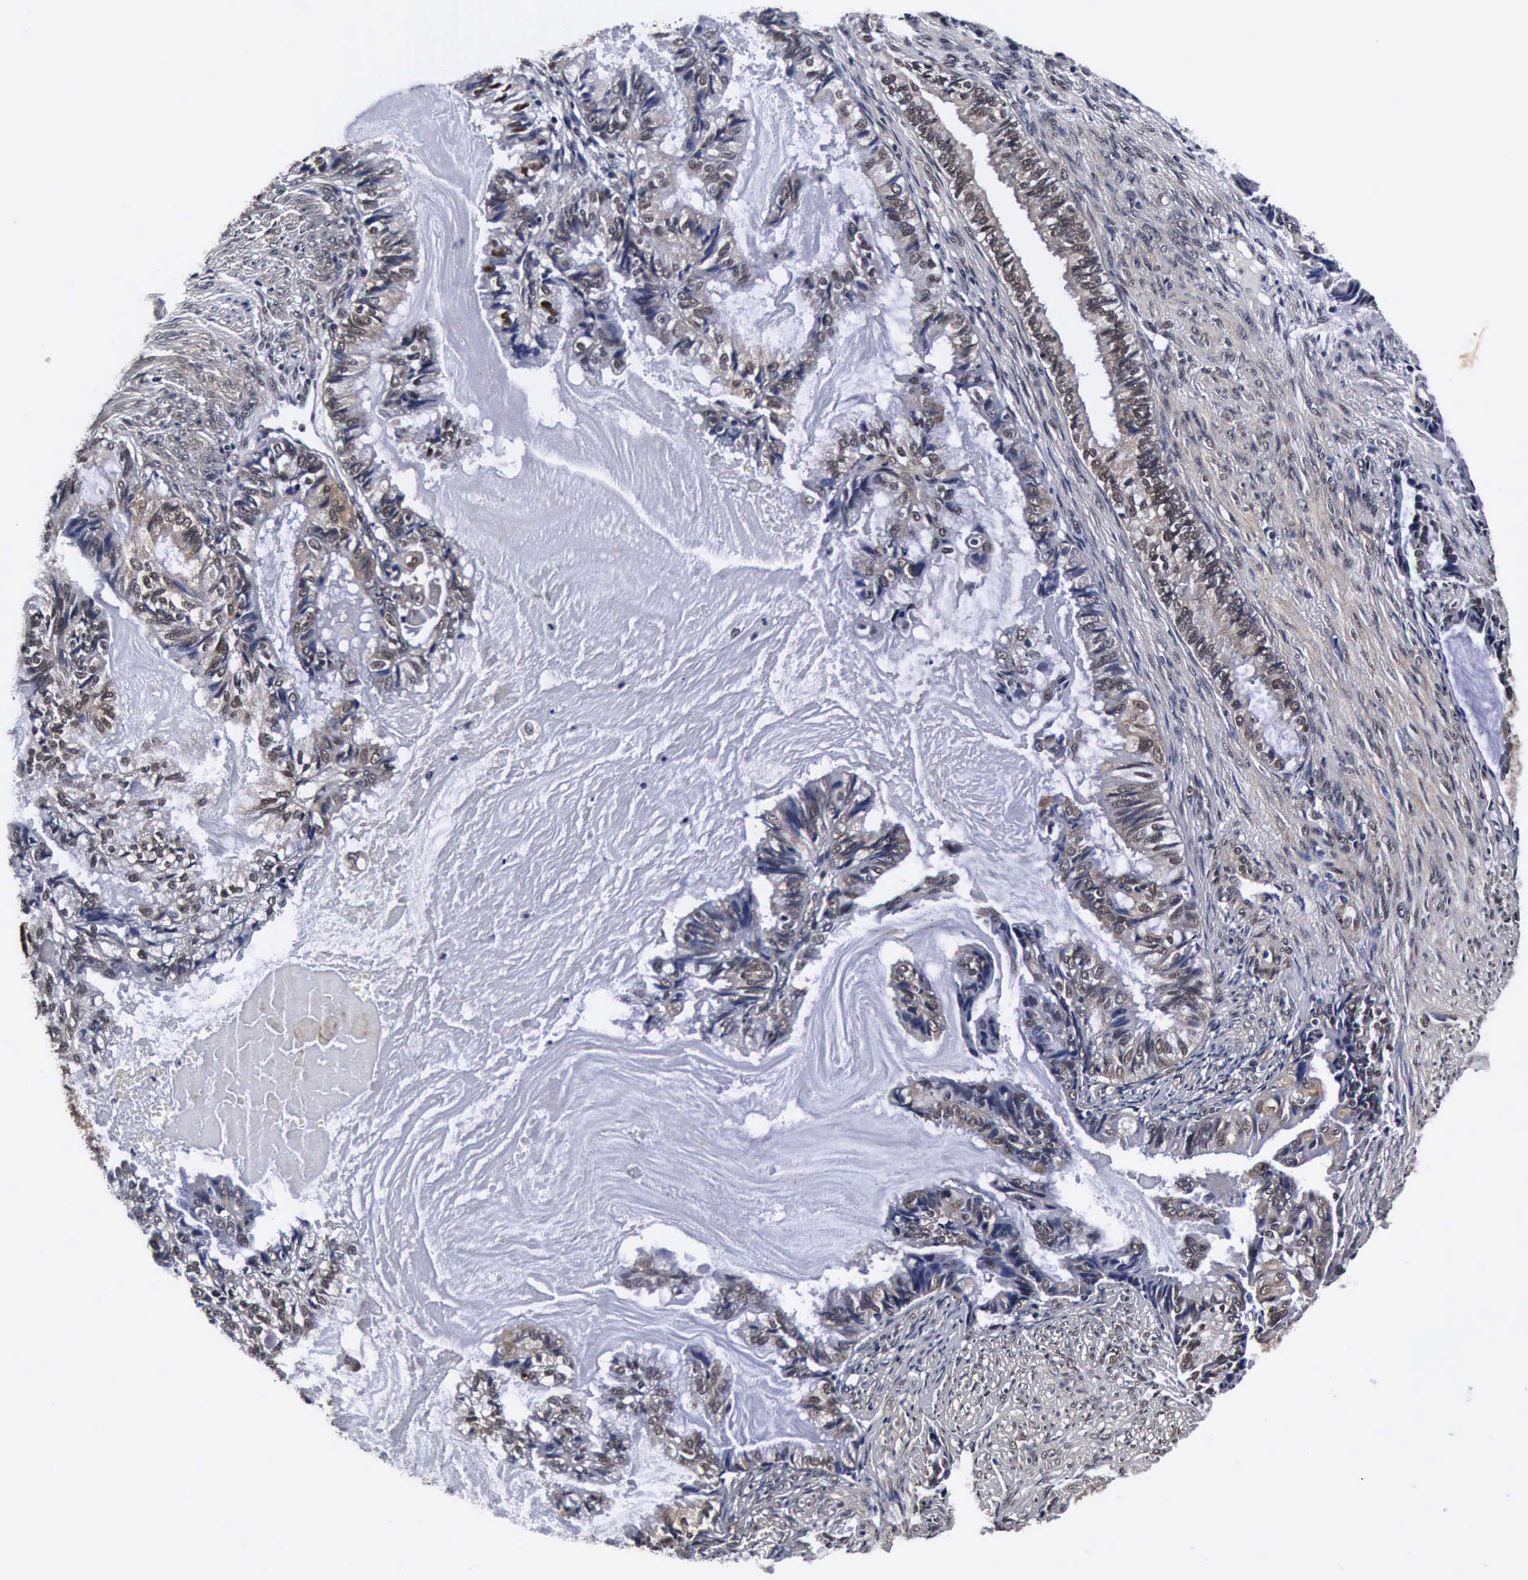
{"staining": {"intensity": "weak", "quantity": "25%-75%", "location": "cytoplasmic/membranous,nuclear"}, "tissue": "endometrial cancer", "cell_type": "Tumor cells", "image_type": "cancer", "snomed": [{"axis": "morphology", "description": "Adenocarcinoma, NOS"}, {"axis": "topography", "description": "Endometrium"}], "caption": "Immunohistochemistry image of endometrial adenocarcinoma stained for a protein (brown), which demonstrates low levels of weak cytoplasmic/membranous and nuclear positivity in approximately 25%-75% of tumor cells.", "gene": "UBC", "patient": {"sex": "female", "age": 86}}